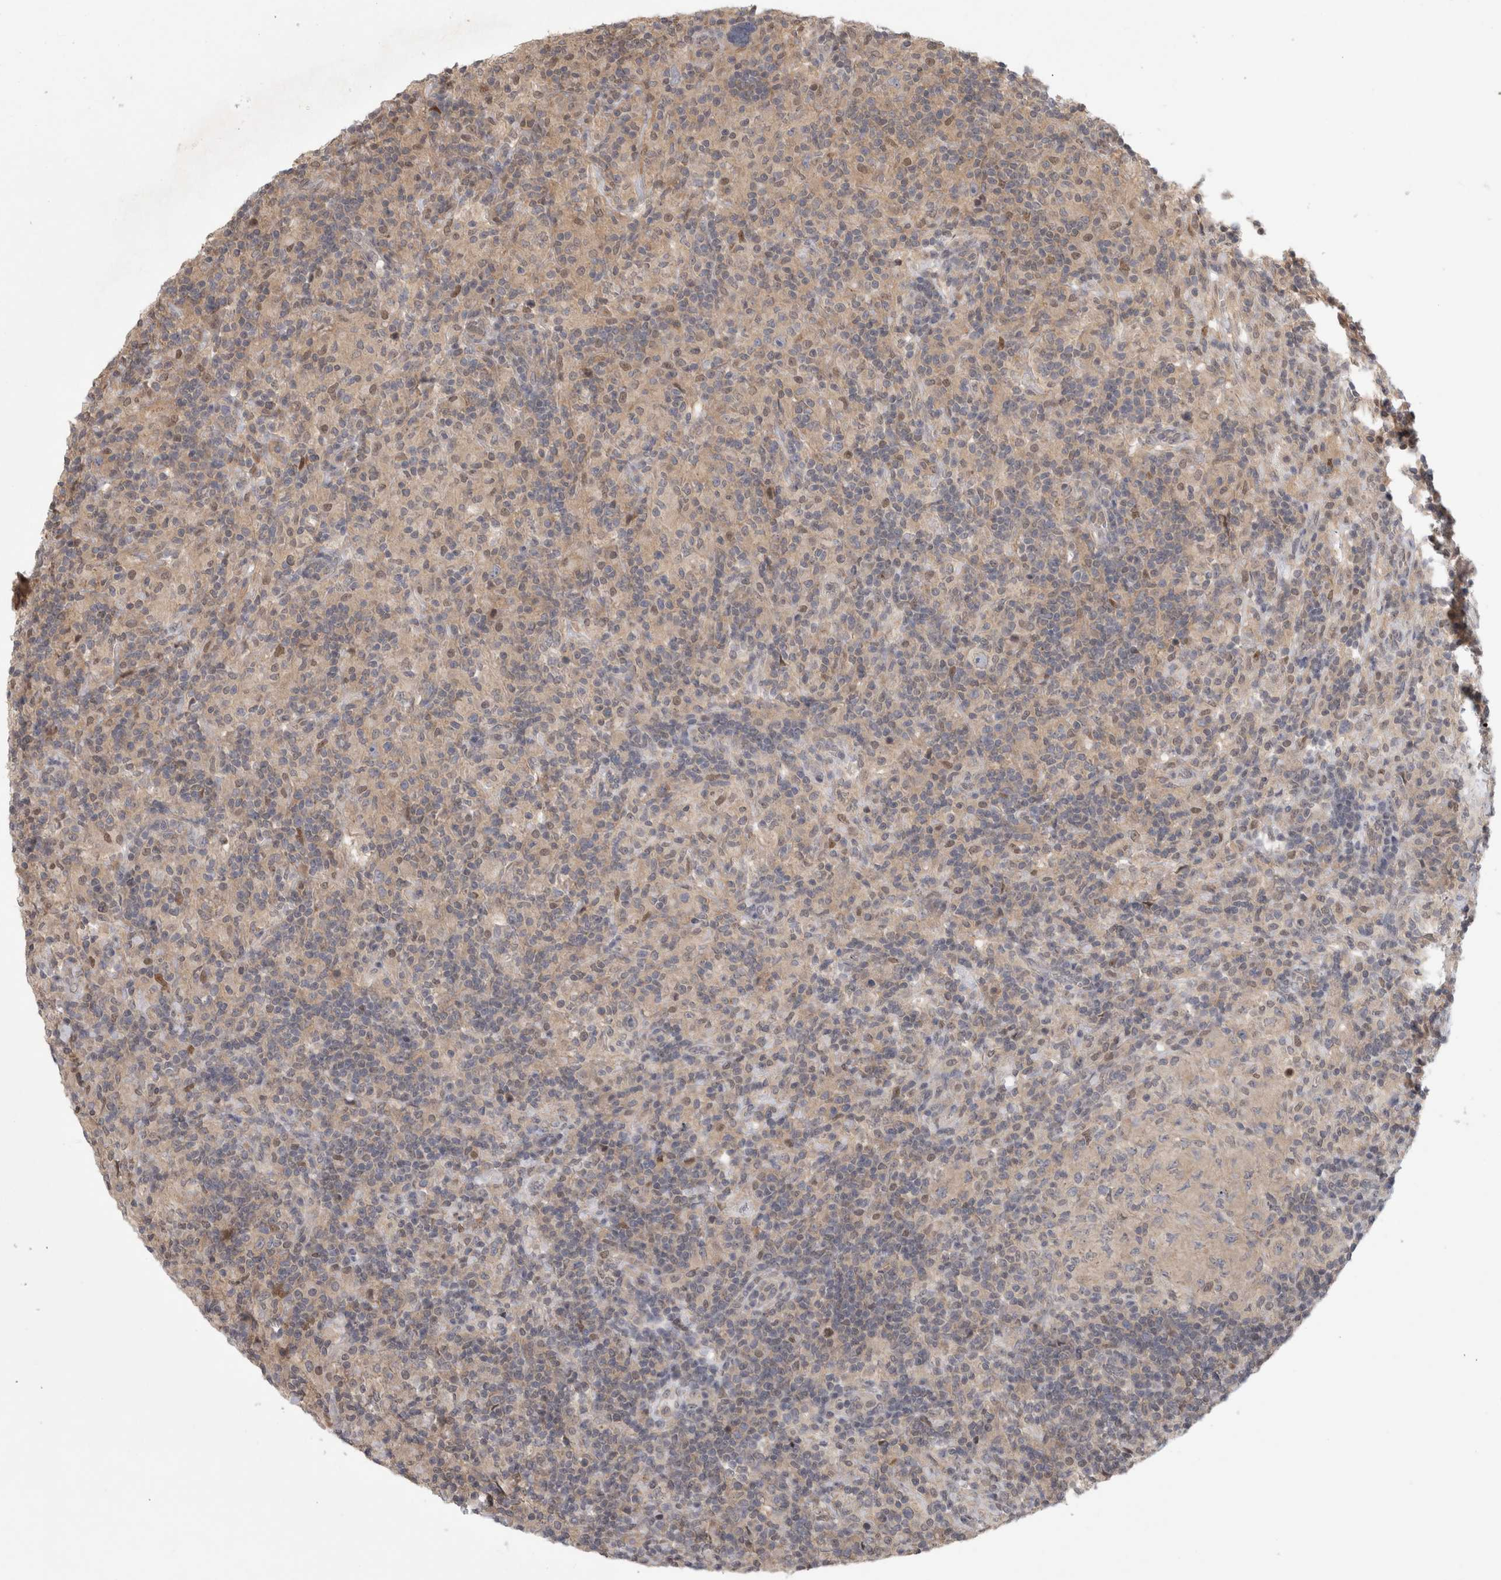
{"staining": {"intensity": "negative", "quantity": "none", "location": "none"}, "tissue": "lymphoma", "cell_type": "Tumor cells", "image_type": "cancer", "snomed": [{"axis": "morphology", "description": "Hodgkin's disease, NOS"}, {"axis": "topography", "description": "Lymph node"}], "caption": "DAB (3,3'-diaminobenzidine) immunohistochemical staining of human Hodgkin's disease reveals no significant staining in tumor cells.", "gene": "PIGP", "patient": {"sex": "male", "age": 70}}